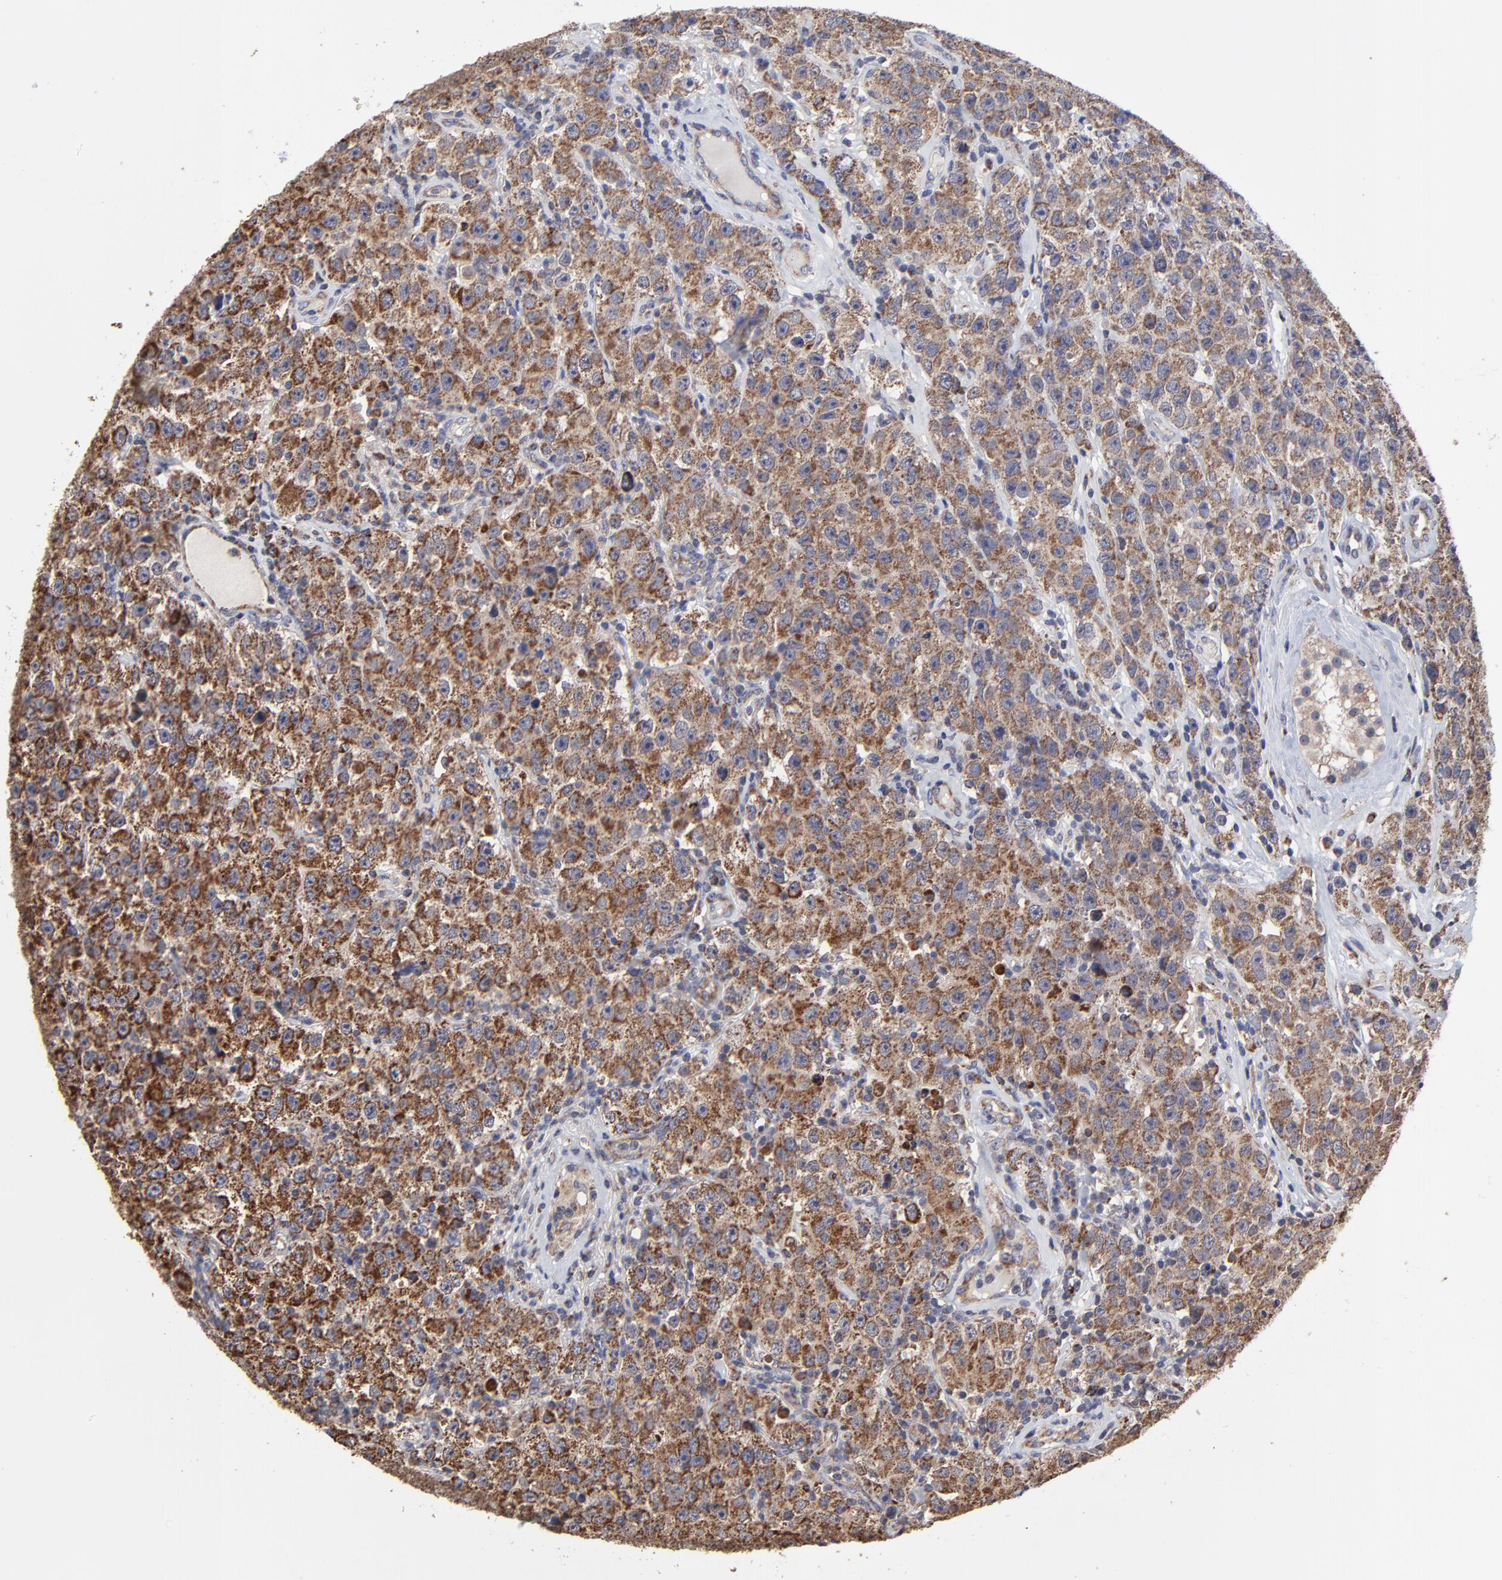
{"staining": {"intensity": "moderate", "quantity": ">75%", "location": "cytoplasmic/membranous"}, "tissue": "testis cancer", "cell_type": "Tumor cells", "image_type": "cancer", "snomed": [{"axis": "morphology", "description": "Seminoma, NOS"}, {"axis": "topography", "description": "Testis"}], "caption": "An image of testis seminoma stained for a protein demonstrates moderate cytoplasmic/membranous brown staining in tumor cells.", "gene": "ZNF550", "patient": {"sex": "male", "age": 52}}